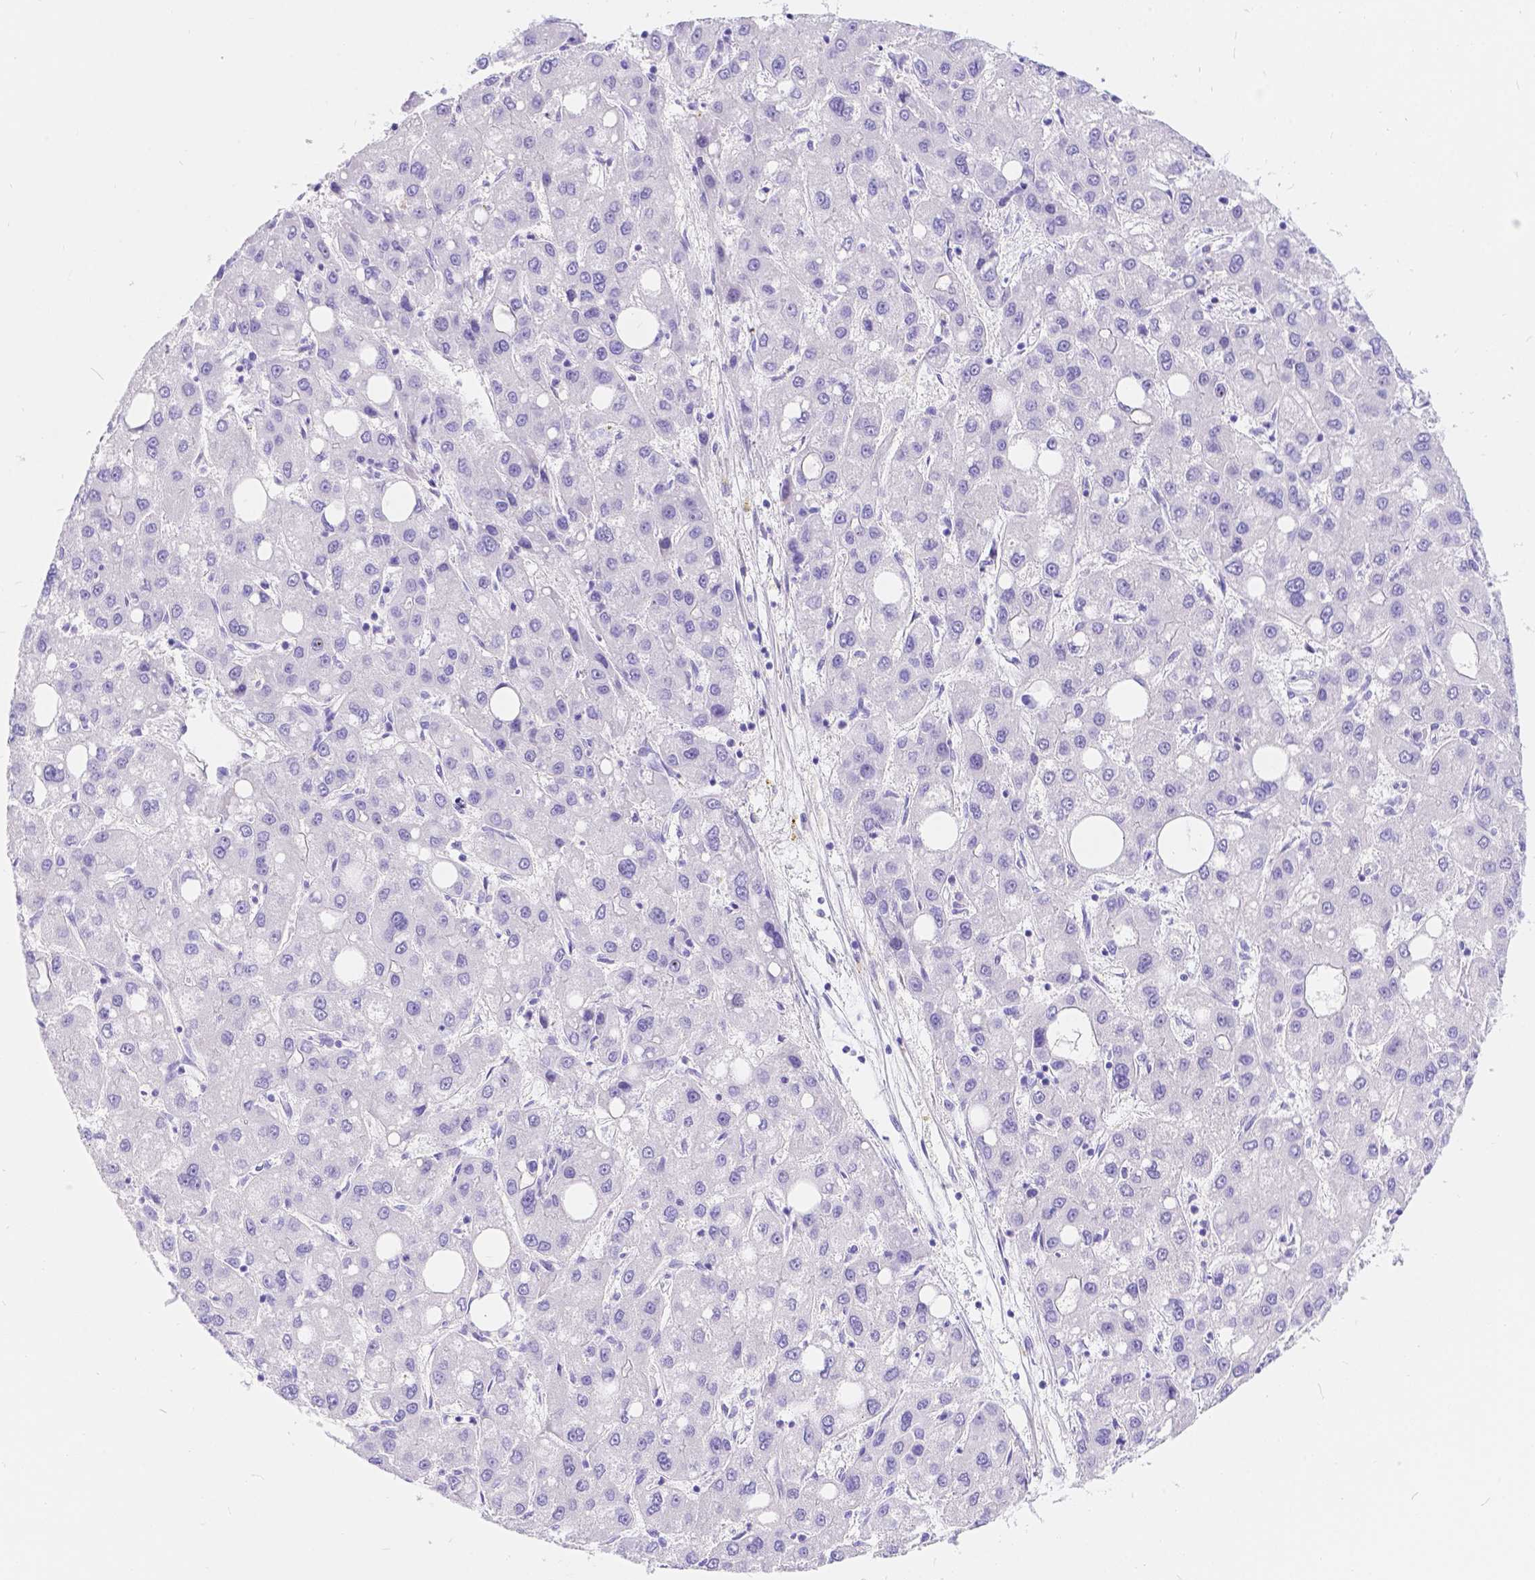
{"staining": {"intensity": "negative", "quantity": "none", "location": "none"}, "tissue": "liver cancer", "cell_type": "Tumor cells", "image_type": "cancer", "snomed": [{"axis": "morphology", "description": "Carcinoma, Hepatocellular, NOS"}, {"axis": "topography", "description": "Liver"}], "caption": "The micrograph displays no staining of tumor cells in liver cancer (hepatocellular carcinoma). The staining was performed using DAB to visualize the protein expression in brown, while the nuclei were stained in blue with hematoxylin (Magnification: 20x).", "gene": "KLHL10", "patient": {"sex": "male", "age": 73}}